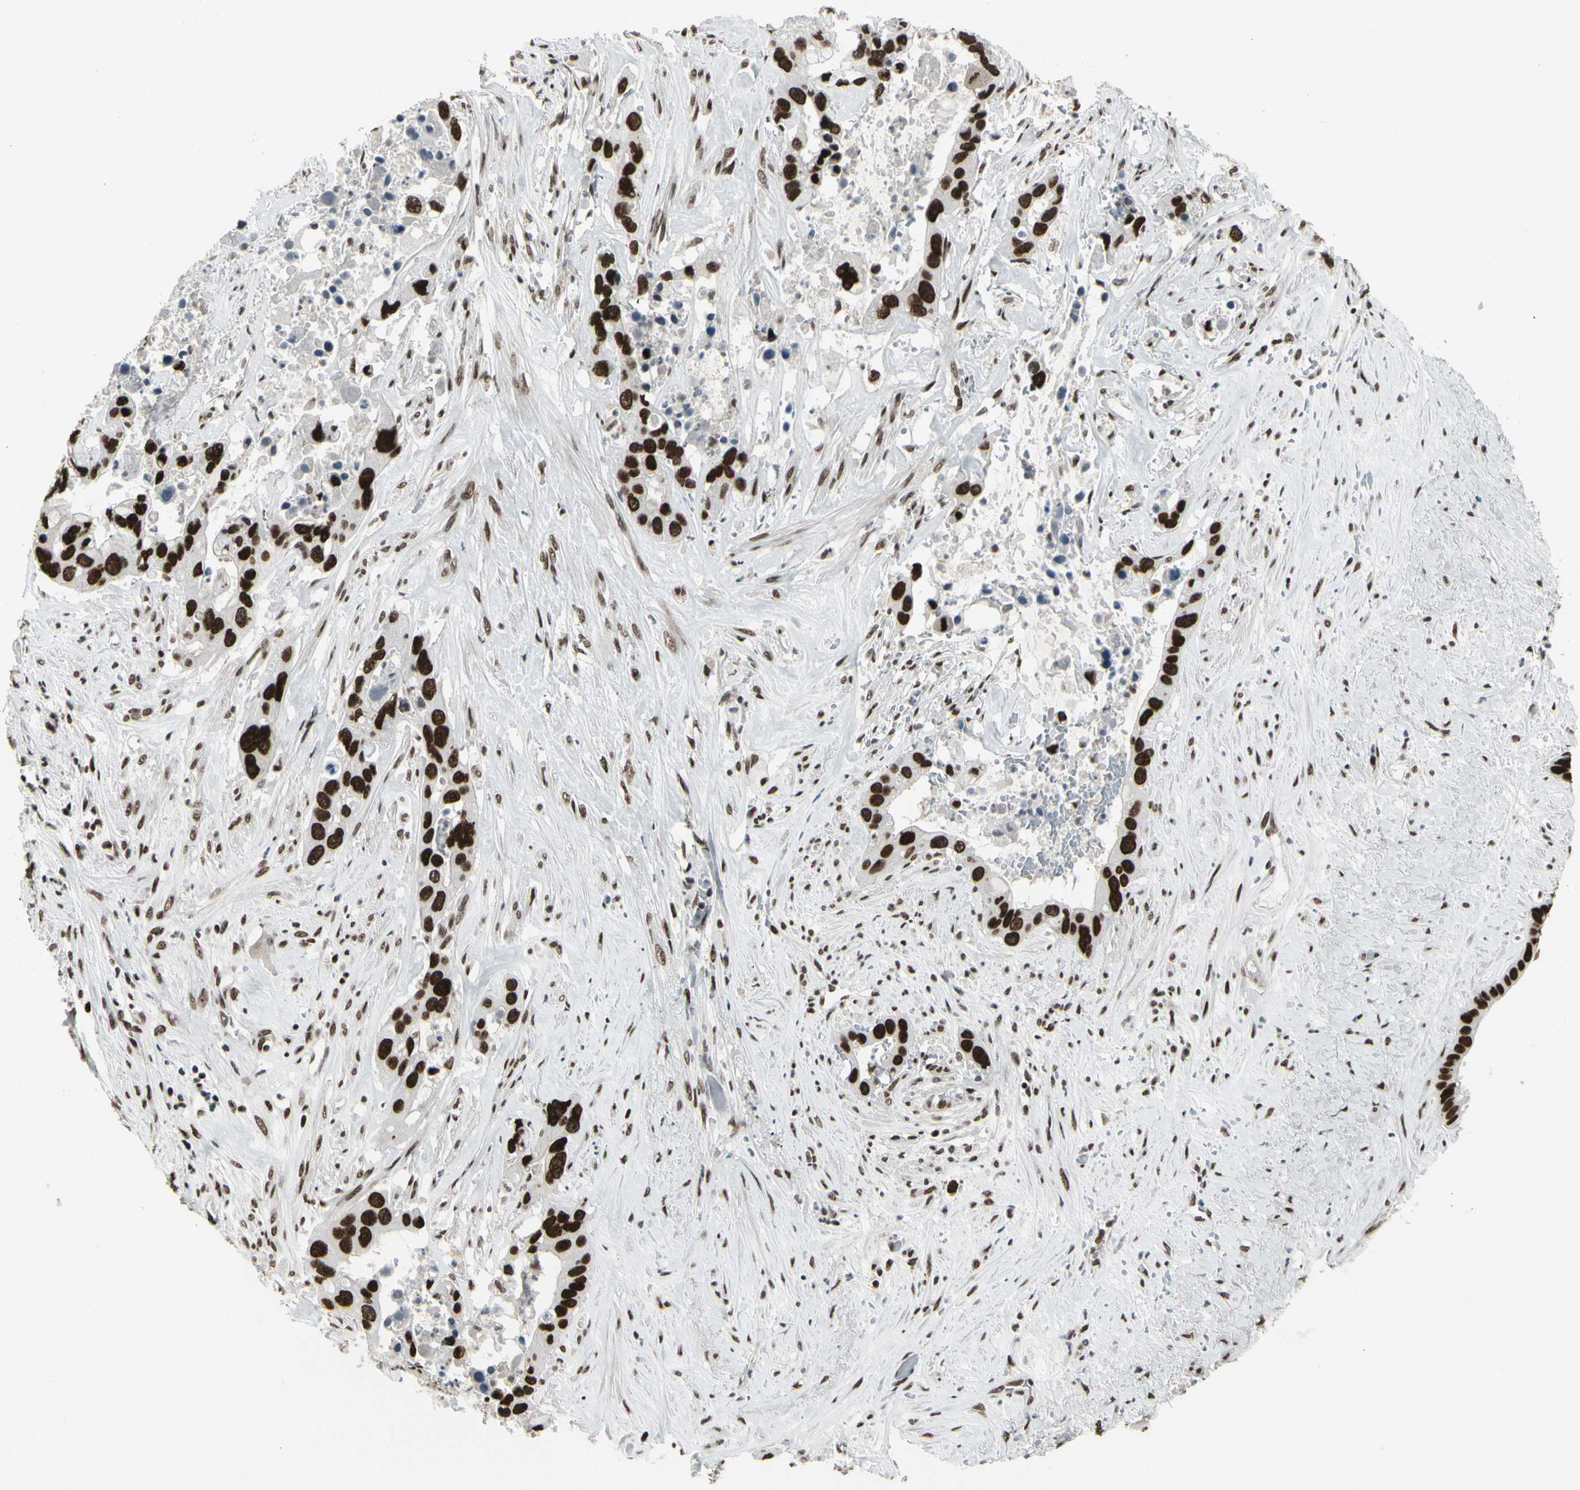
{"staining": {"intensity": "strong", "quantity": ">75%", "location": "nuclear"}, "tissue": "liver cancer", "cell_type": "Tumor cells", "image_type": "cancer", "snomed": [{"axis": "morphology", "description": "Cholangiocarcinoma"}, {"axis": "topography", "description": "Liver"}], "caption": "Liver cancer (cholangiocarcinoma) tissue exhibits strong nuclear expression in about >75% of tumor cells", "gene": "HMG20A", "patient": {"sex": "female", "age": 65}}